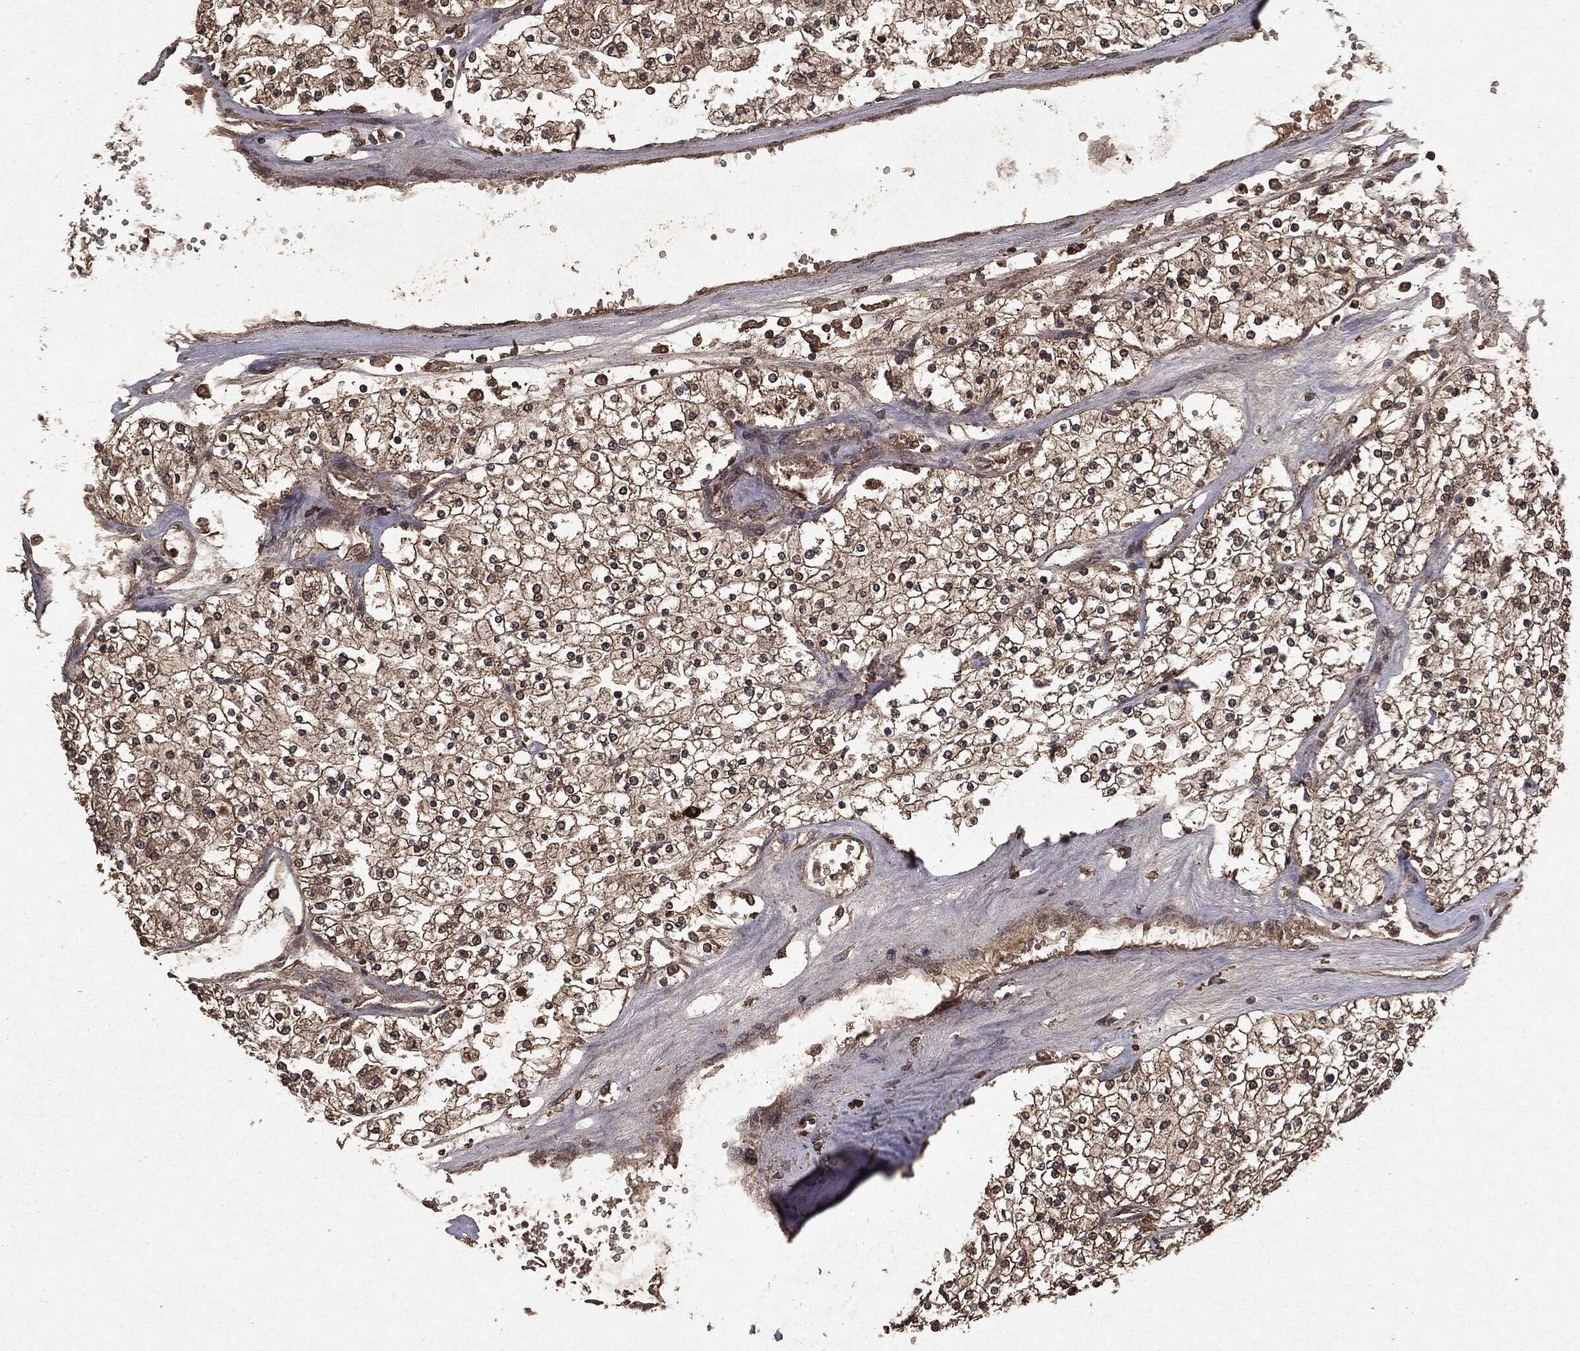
{"staining": {"intensity": "weak", "quantity": ">75%", "location": "cytoplasmic/membranous"}, "tissue": "renal cancer", "cell_type": "Tumor cells", "image_type": "cancer", "snomed": [{"axis": "morphology", "description": "Adenocarcinoma, NOS"}, {"axis": "topography", "description": "Kidney"}], "caption": "Protein staining of renal cancer tissue demonstrates weak cytoplasmic/membranous positivity in about >75% of tumor cells. (DAB IHC, brown staining for protein, blue staining for nuclei).", "gene": "NME1", "patient": {"sex": "male", "age": 80}}